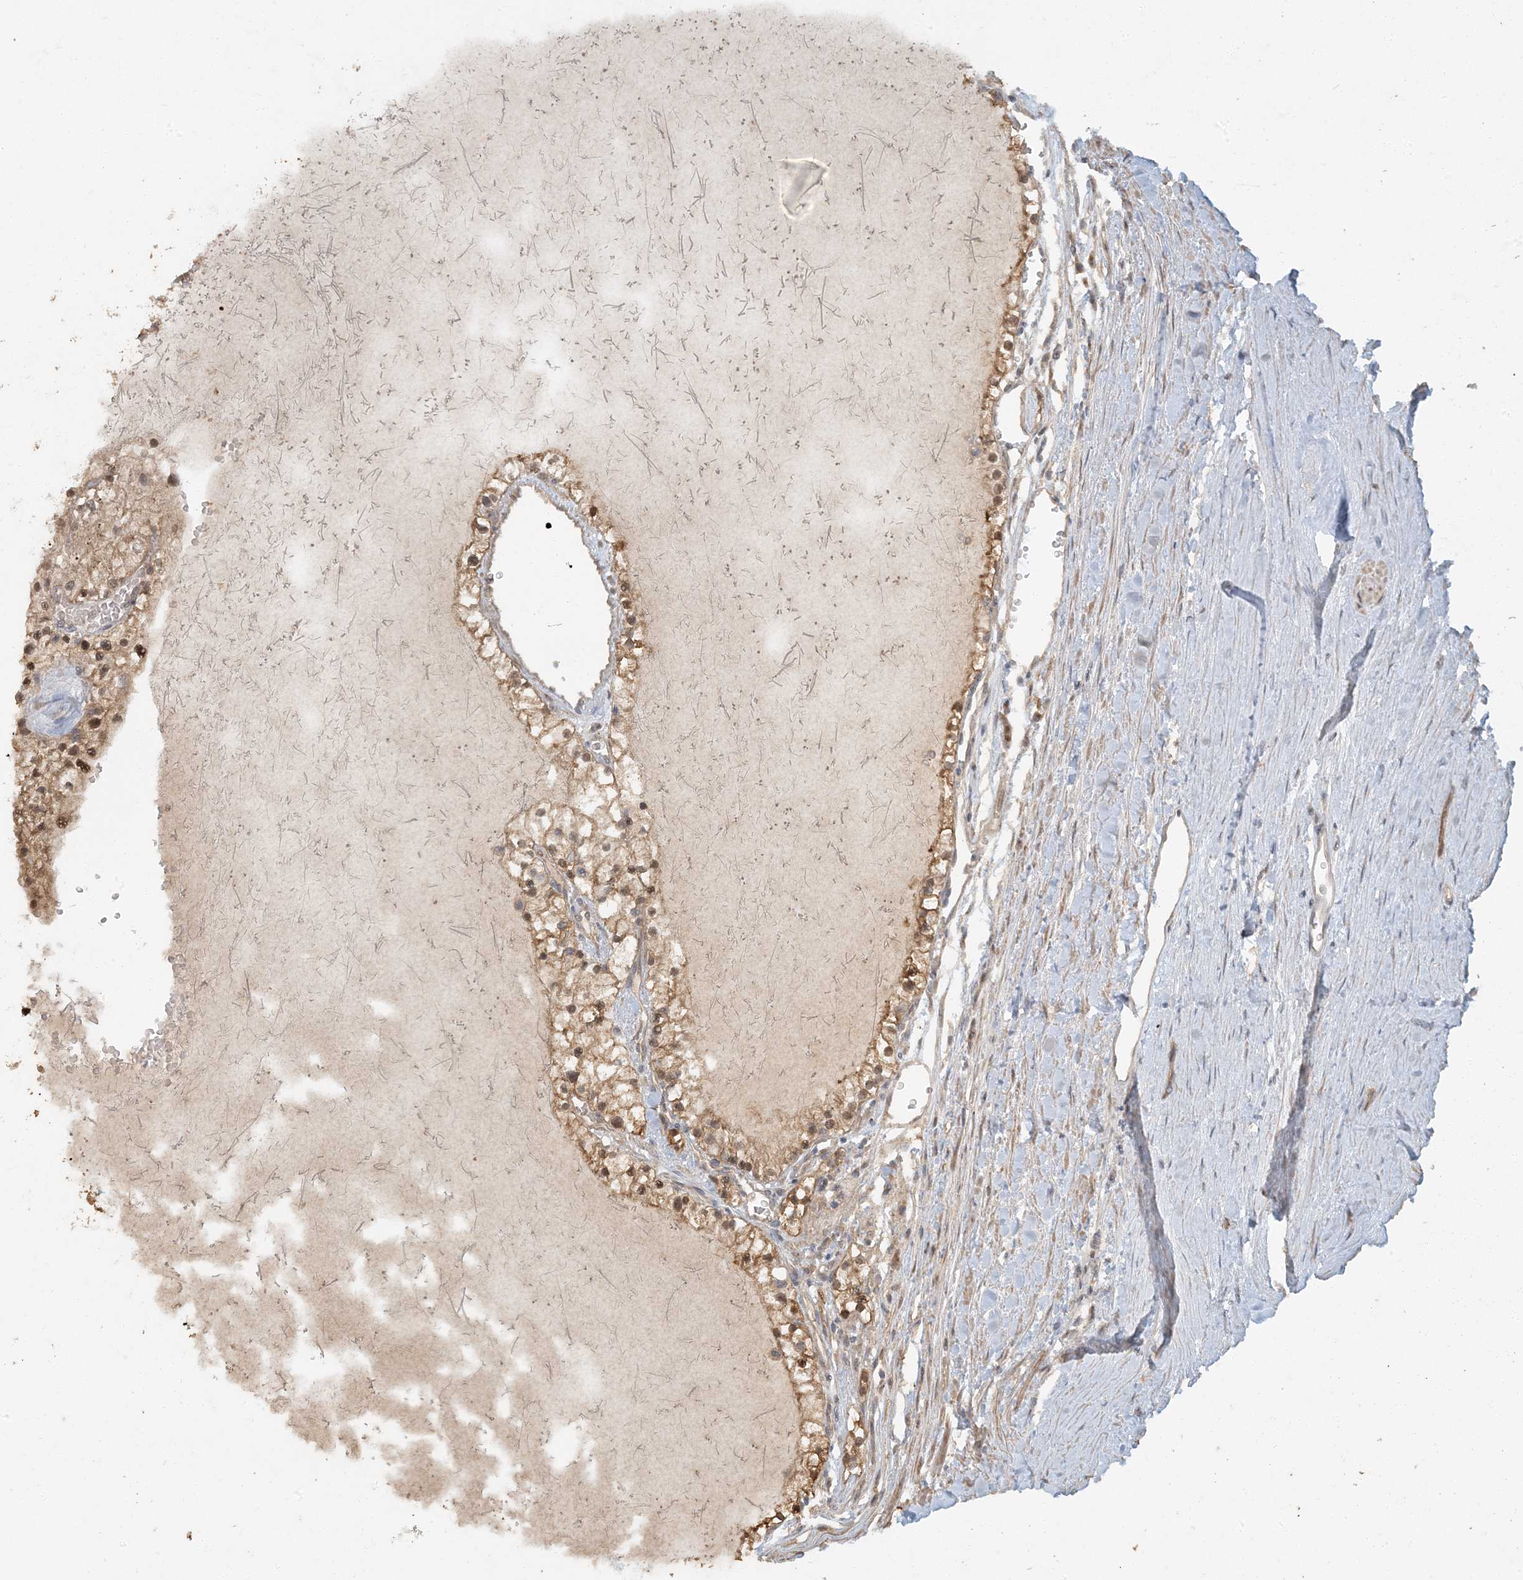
{"staining": {"intensity": "moderate", "quantity": ">75%", "location": "cytoplasmic/membranous,nuclear"}, "tissue": "renal cancer", "cell_type": "Tumor cells", "image_type": "cancer", "snomed": [{"axis": "morphology", "description": "Normal tissue, NOS"}, {"axis": "morphology", "description": "Adenocarcinoma, NOS"}, {"axis": "topography", "description": "Kidney"}], "caption": "Tumor cells show moderate cytoplasmic/membranous and nuclear expression in about >75% of cells in renal adenocarcinoma.", "gene": "AK9", "patient": {"sex": "male", "age": 68}}